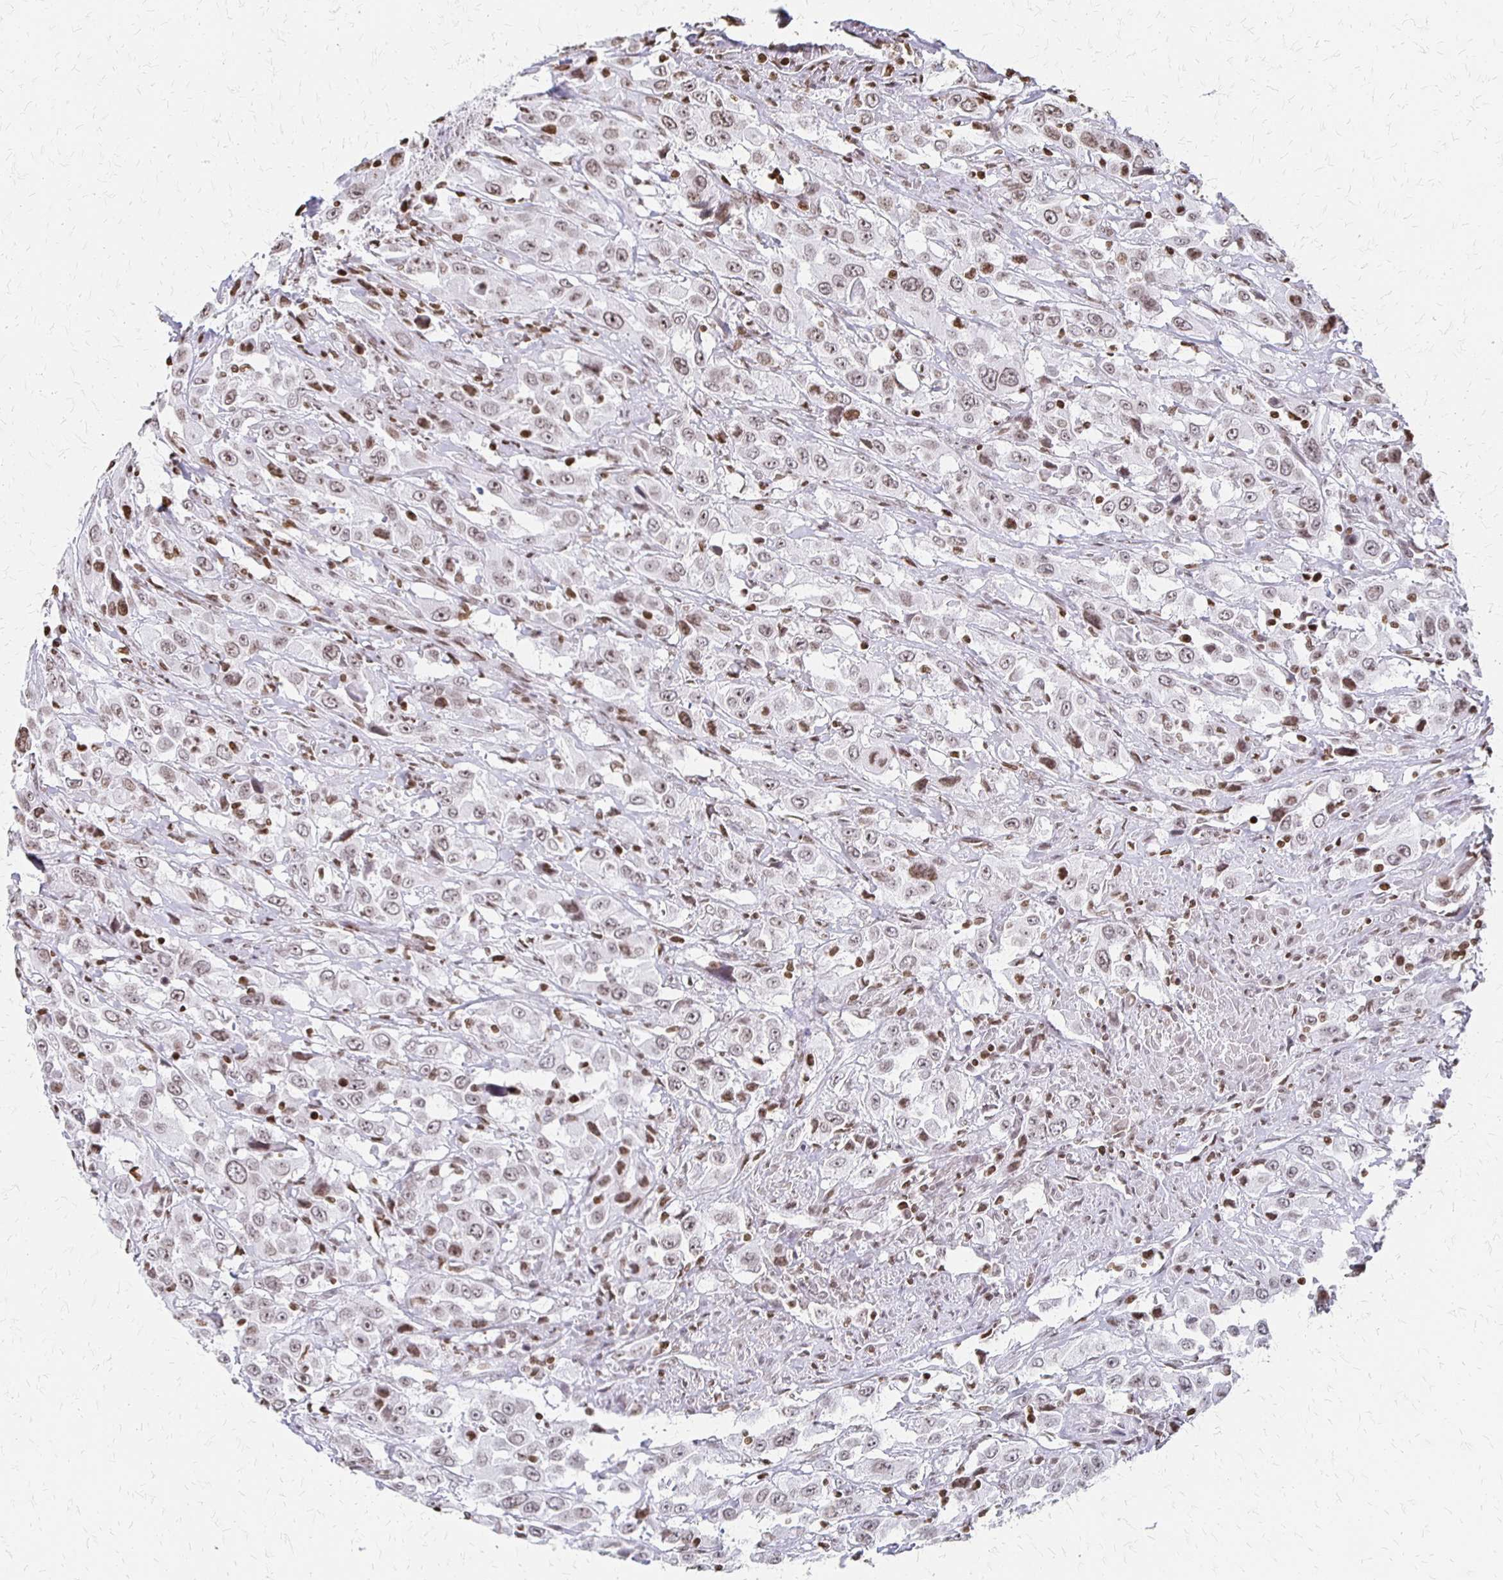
{"staining": {"intensity": "weak", "quantity": ">75%", "location": "nuclear"}, "tissue": "urothelial cancer", "cell_type": "Tumor cells", "image_type": "cancer", "snomed": [{"axis": "morphology", "description": "Urothelial carcinoma, High grade"}, {"axis": "topography", "description": "Urinary bladder"}], "caption": "Protein expression analysis of urothelial carcinoma (high-grade) demonstrates weak nuclear expression in about >75% of tumor cells. (IHC, brightfield microscopy, high magnification).", "gene": "ZNF280C", "patient": {"sex": "male", "age": 61}}